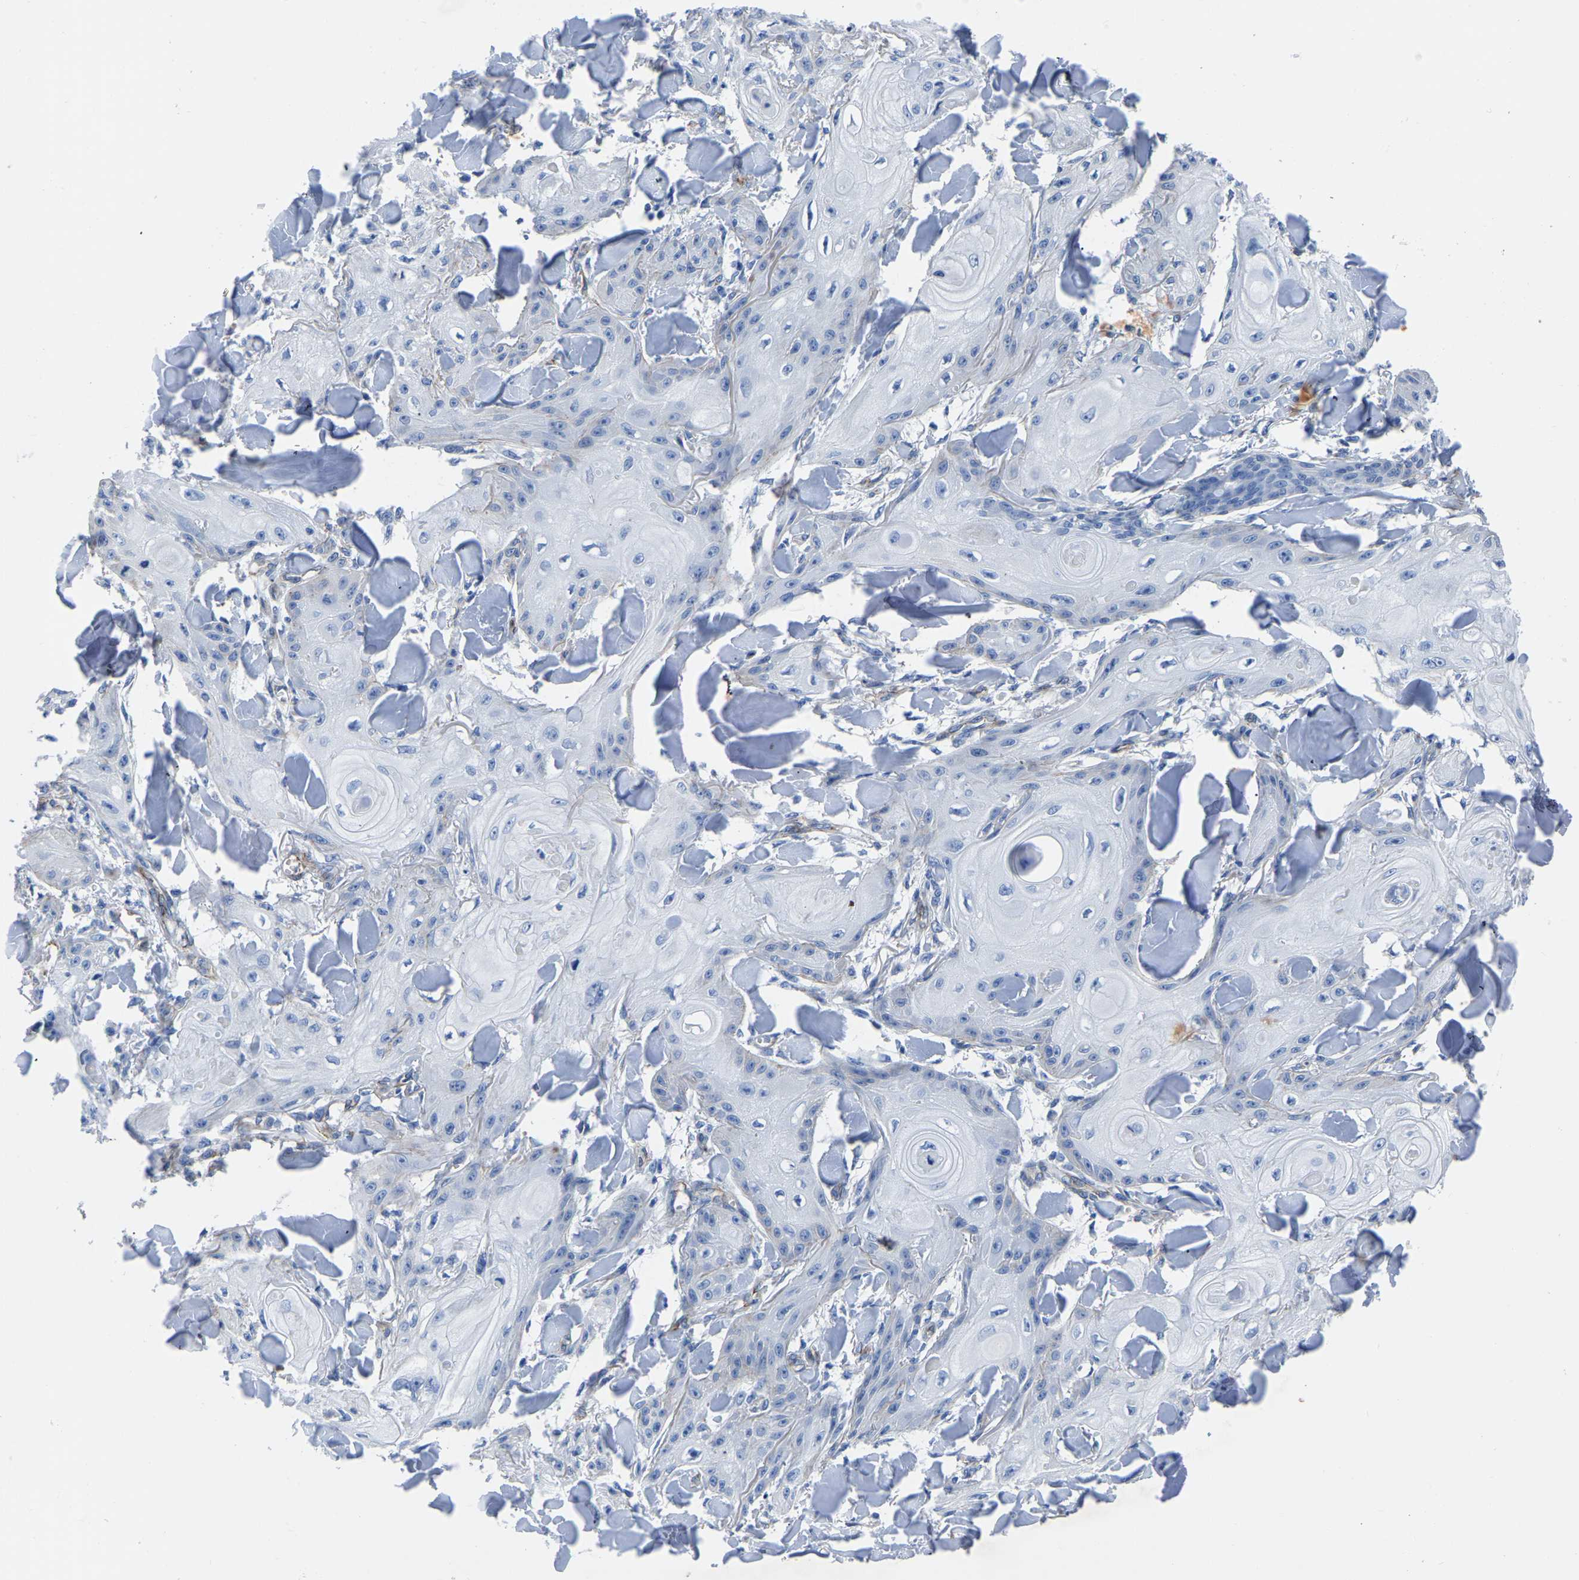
{"staining": {"intensity": "negative", "quantity": "none", "location": "none"}, "tissue": "skin cancer", "cell_type": "Tumor cells", "image_type": "cancer", "snomed": [{"axis": "morphology", "description": "Squamous cell carcinoma, NOS"}, {"axis": "topography", "description": "Skin"}], "caption": "Immunohistochemical staining of human skin cancer (squamous cell carcinoma) displays no significant expression in tumor cells. The staining is performed using DAB brown chromogen with nuclei counter-stained in using hematoxylin.", "gene": "SLC45A3", "patient": {"sex": "male", "age": 74}}